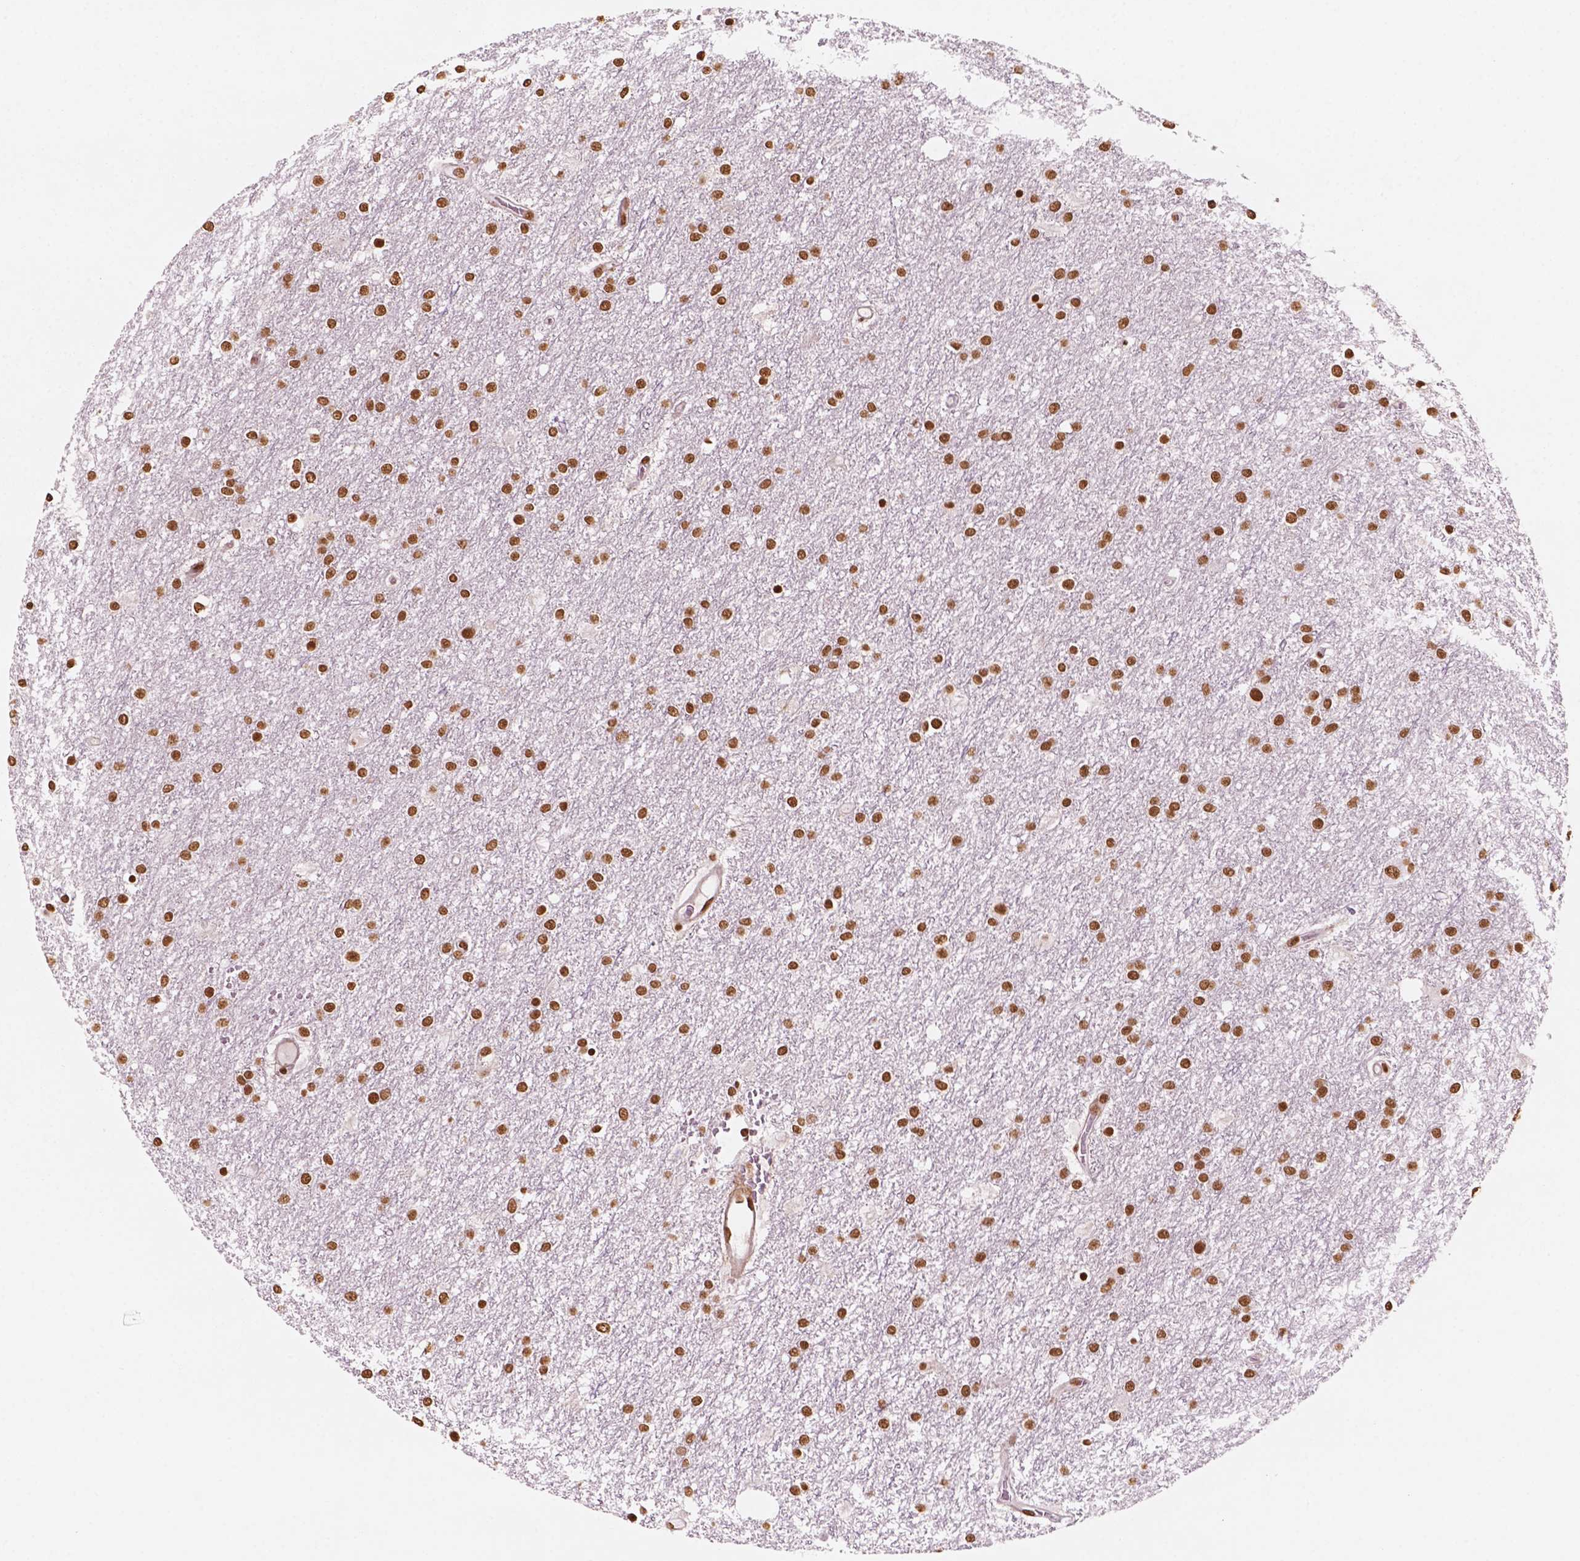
{"staining": {"intensity": "moderate", "quantity": ">75%", "location": "nuclear"}, "tissue": "glioma", "cell_type": "Tumor cells", "image_type": "cancer", "snomed": [{"axis": "morphology", "description": "Glioma, malignant, High grade"}, {"axis": "topography", "description": "Brain"}], "caption": "Moderate nuclear expression for a protein is appreciated in about >75% of tumor cells of malignant glioma (high-grade) using immunohistochemistry (IHC).", "gene": "GTF3C5", "patient": {"sex": "female", "age": 61}}